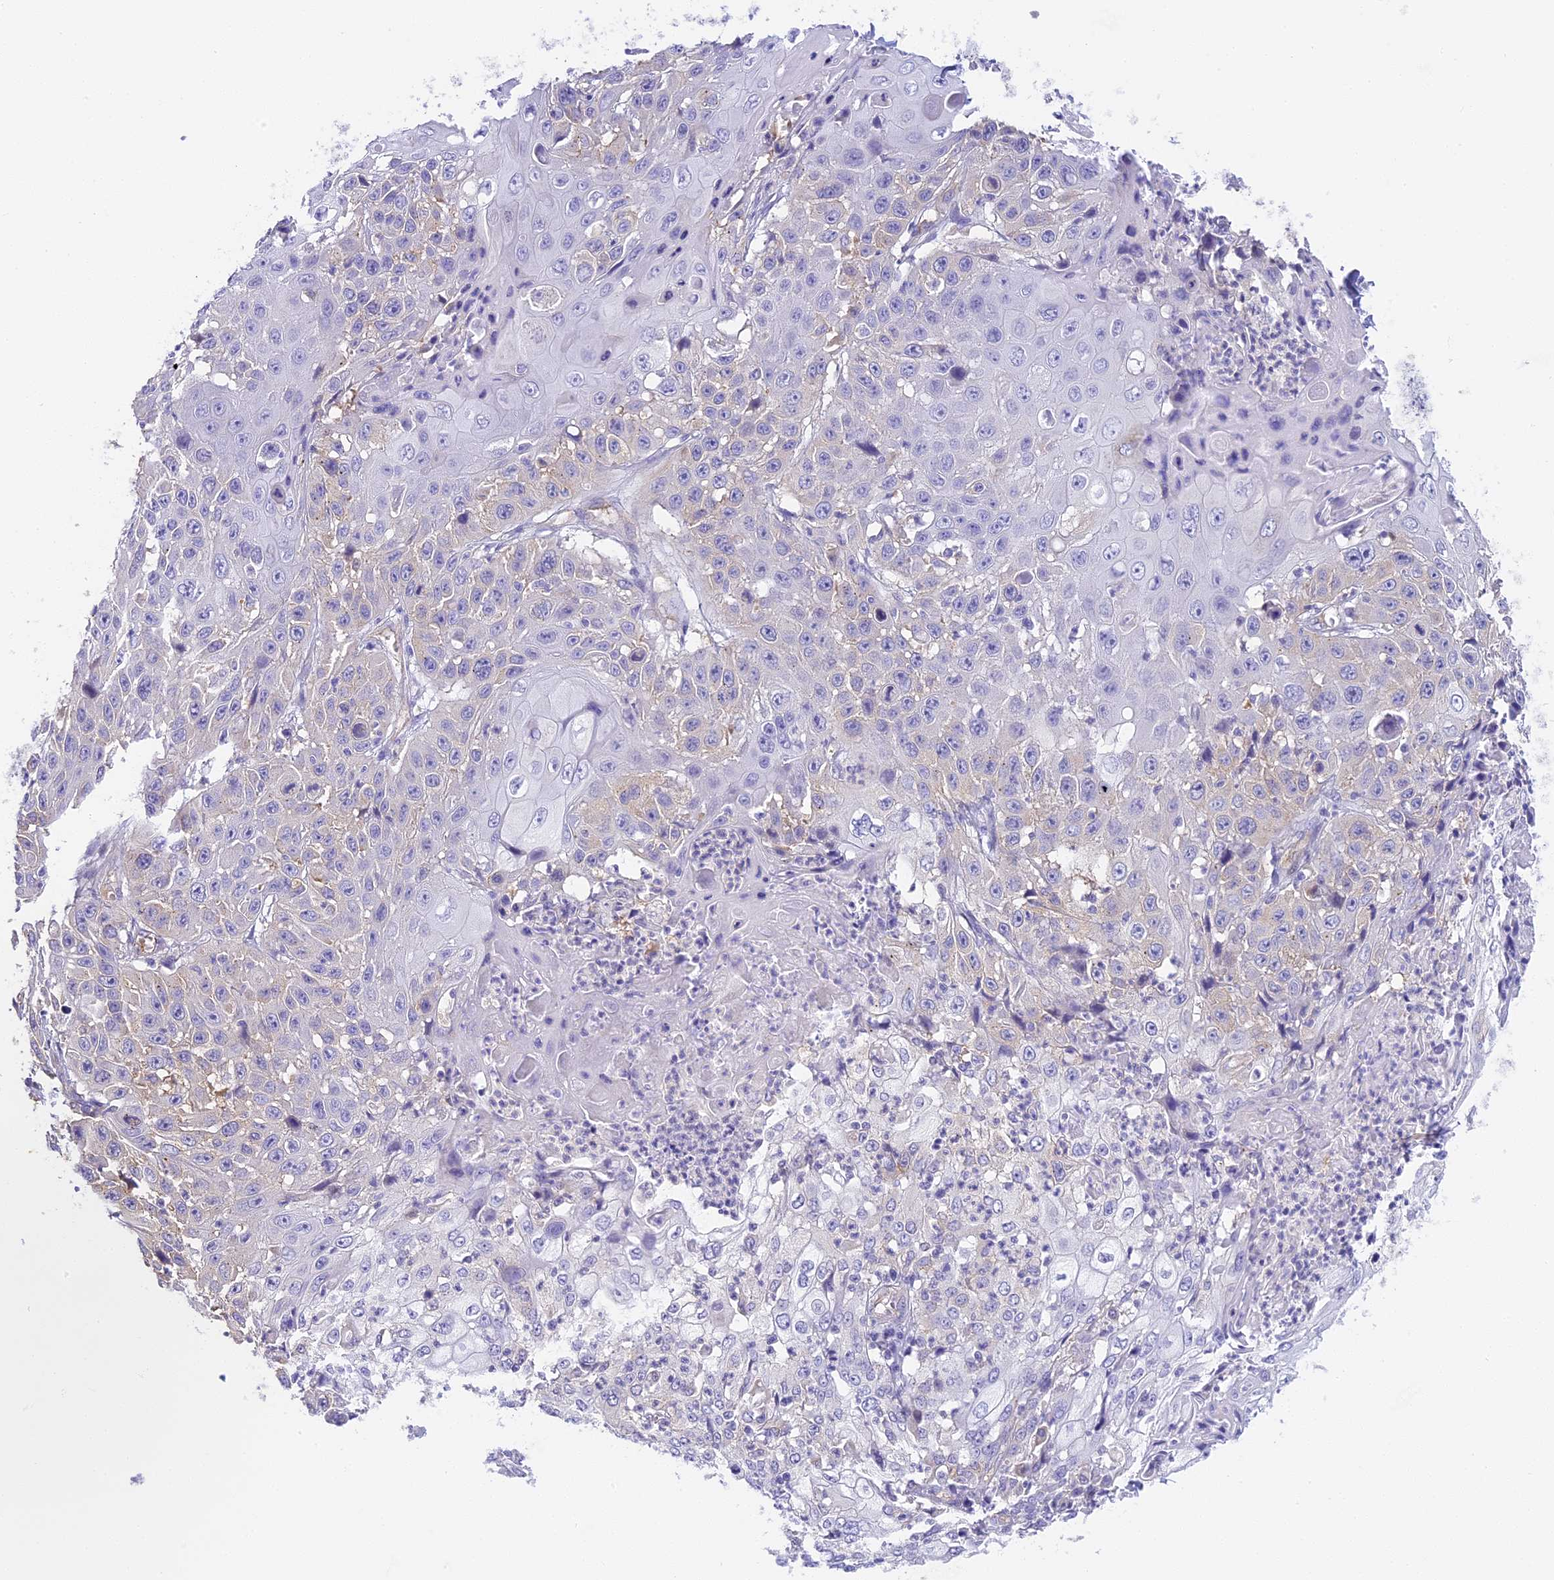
{"staining": {"intensity": "negative", "quantity": "none", "location": "none"}, "tissue": "cervical cancer", "cell_type": "Tumor cells", "image_type": "cancer", "snomed": [{"axis": "morphology", "description": "Squamous cell carcinoma, NOS"}, {"axis": "topography", "description": "Cervix"}], "caption": "High power microscopy micrograph of an immunohistochemistry histopathology image of cervical cancer, revealing no significant staining in tumor cells.", "gene": "HOMER3", "patient": {"sex": "female", "age": 39}}